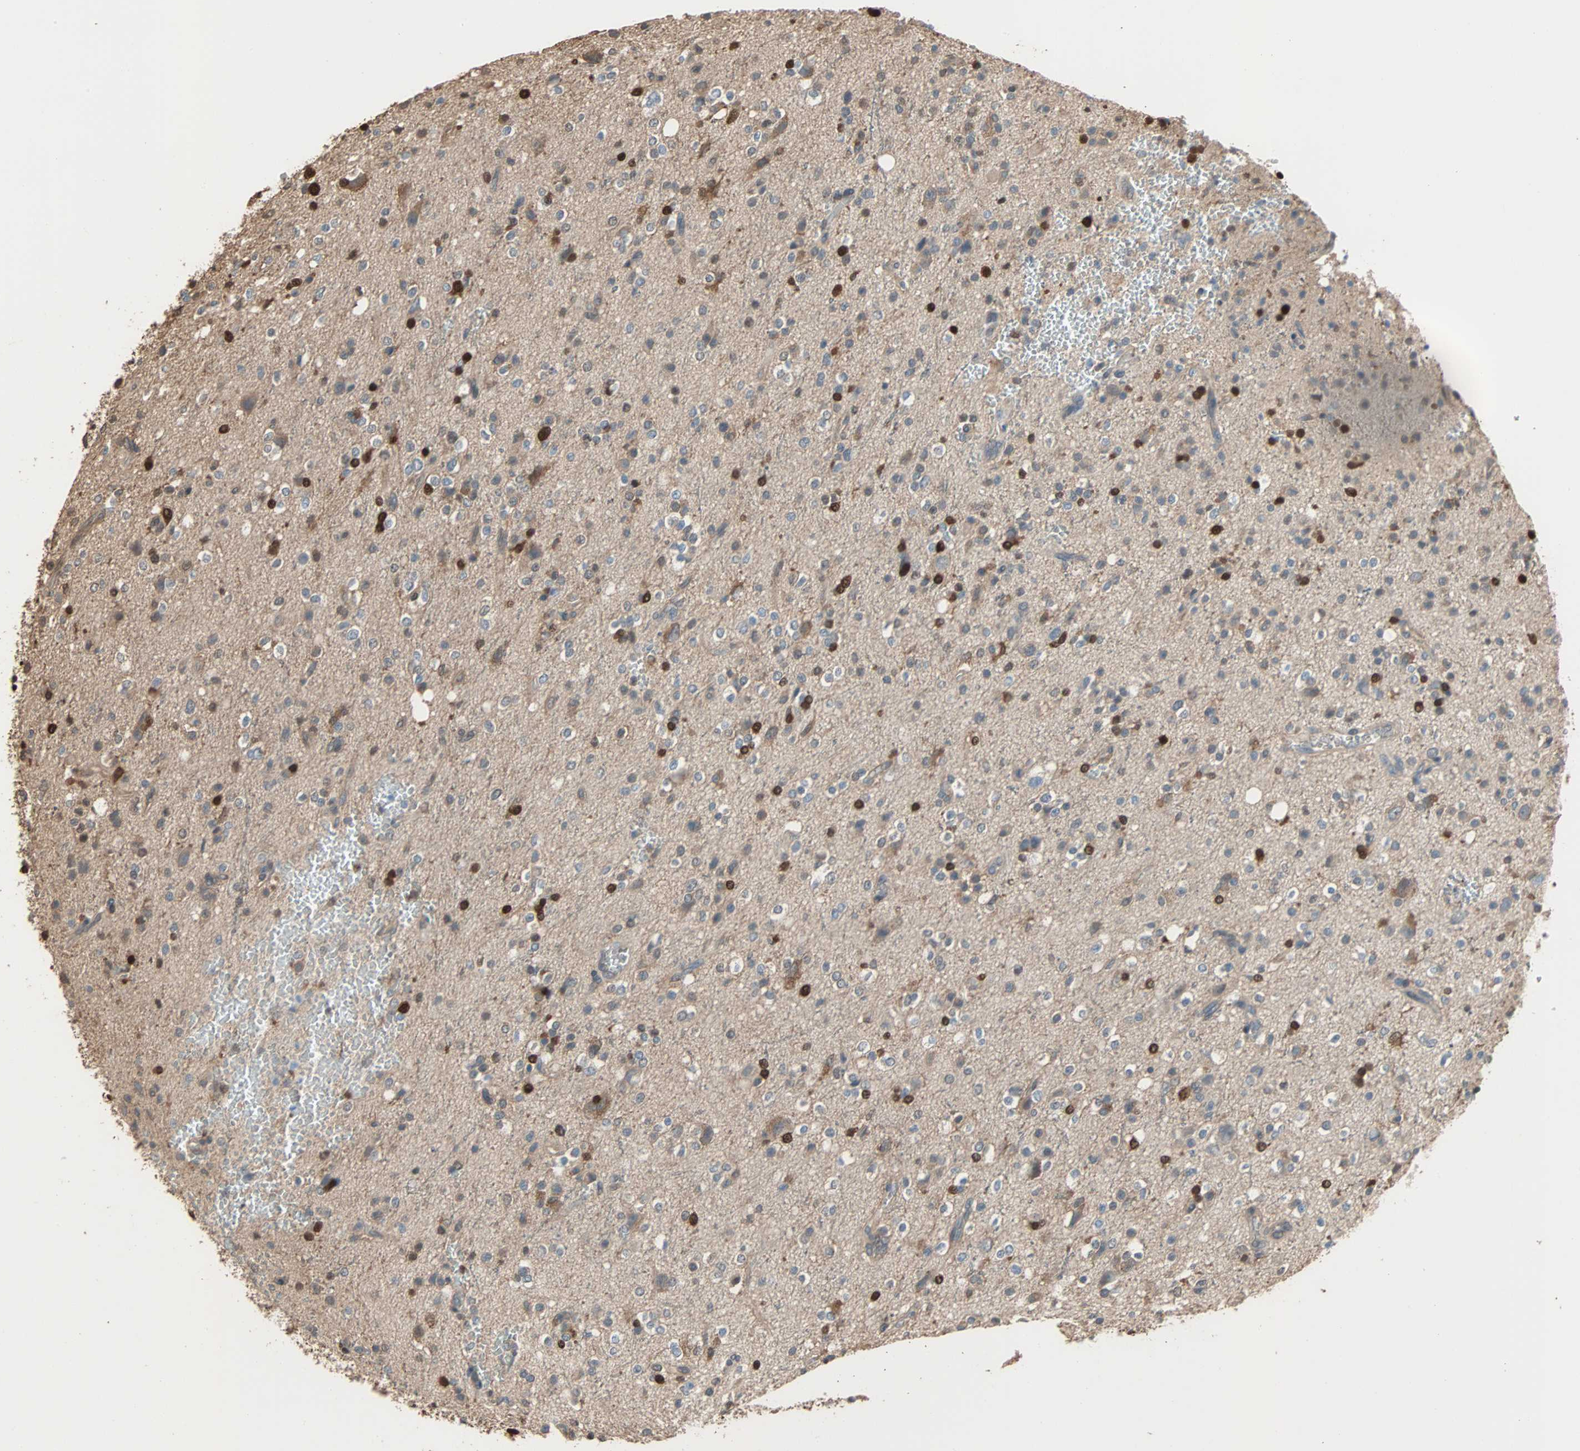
{"staining": {"intensity": "strong", "quantity": "<25%", "location": "cytoplasmic/membranous,nuclear"}, "tissue": "glioma", "cell_type": "Tumor cells", "image_type": "cancer", "snomed": [{"axis": "morphology", "description": "Glioma, malignant, High grade"}, {"axis": "topography", "description": "Brain"}], "caption": "Strong cytoplasmic/membranous and nuclear protein positivity is appreciated in about <25% of tumor cells in malignant glioma (high-grade).", "gene": "PRDX1", "patient": {"sex": "male", "age": 47}}